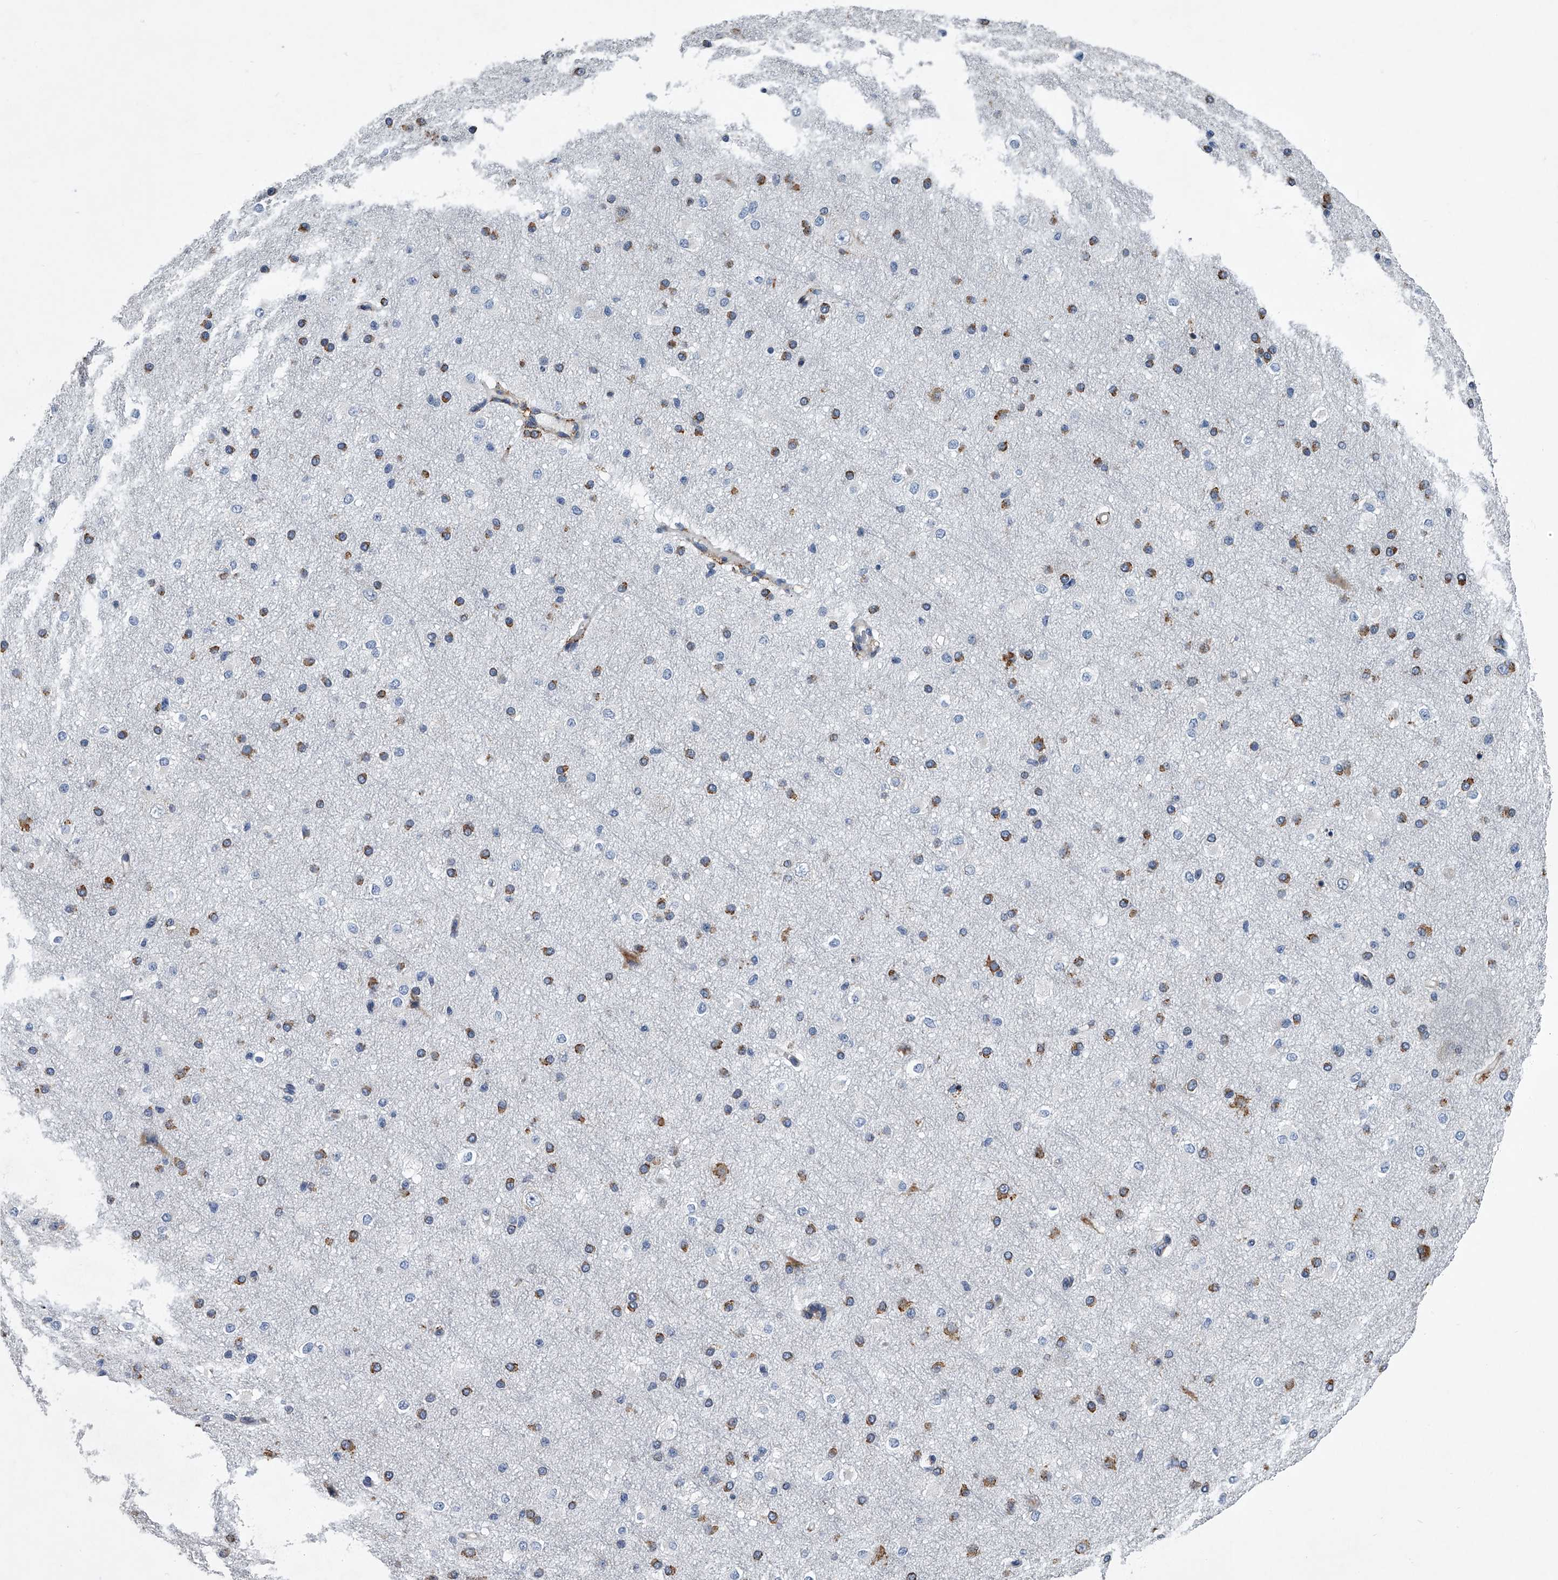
{"staining": {"intensity": "negative", "quantity": "none", "location": "none"}, "tissue": "cerebral cortex", "cell_type": "Endothelial cells", "image_type": "normal", "snomed": [{"axis": "morphology", "description": "Normal tissue, NOS"}, {"axis": "morphology", "description": "Developmental malformation"}, {"axis": "topography", "description": "Cerebral cortex"}], "caption": "A micrograph of cerebral cortex stained for a protein demonstrates no brown staining in endothelial cells. The staining was performed using DAB to visualize the protein expression in brown, while the nuclei were stained in blue with hematoxylin (Magnification: 20x).", "gene": "TMEM63C", "patient": {"sex": "female", "age": 30}}